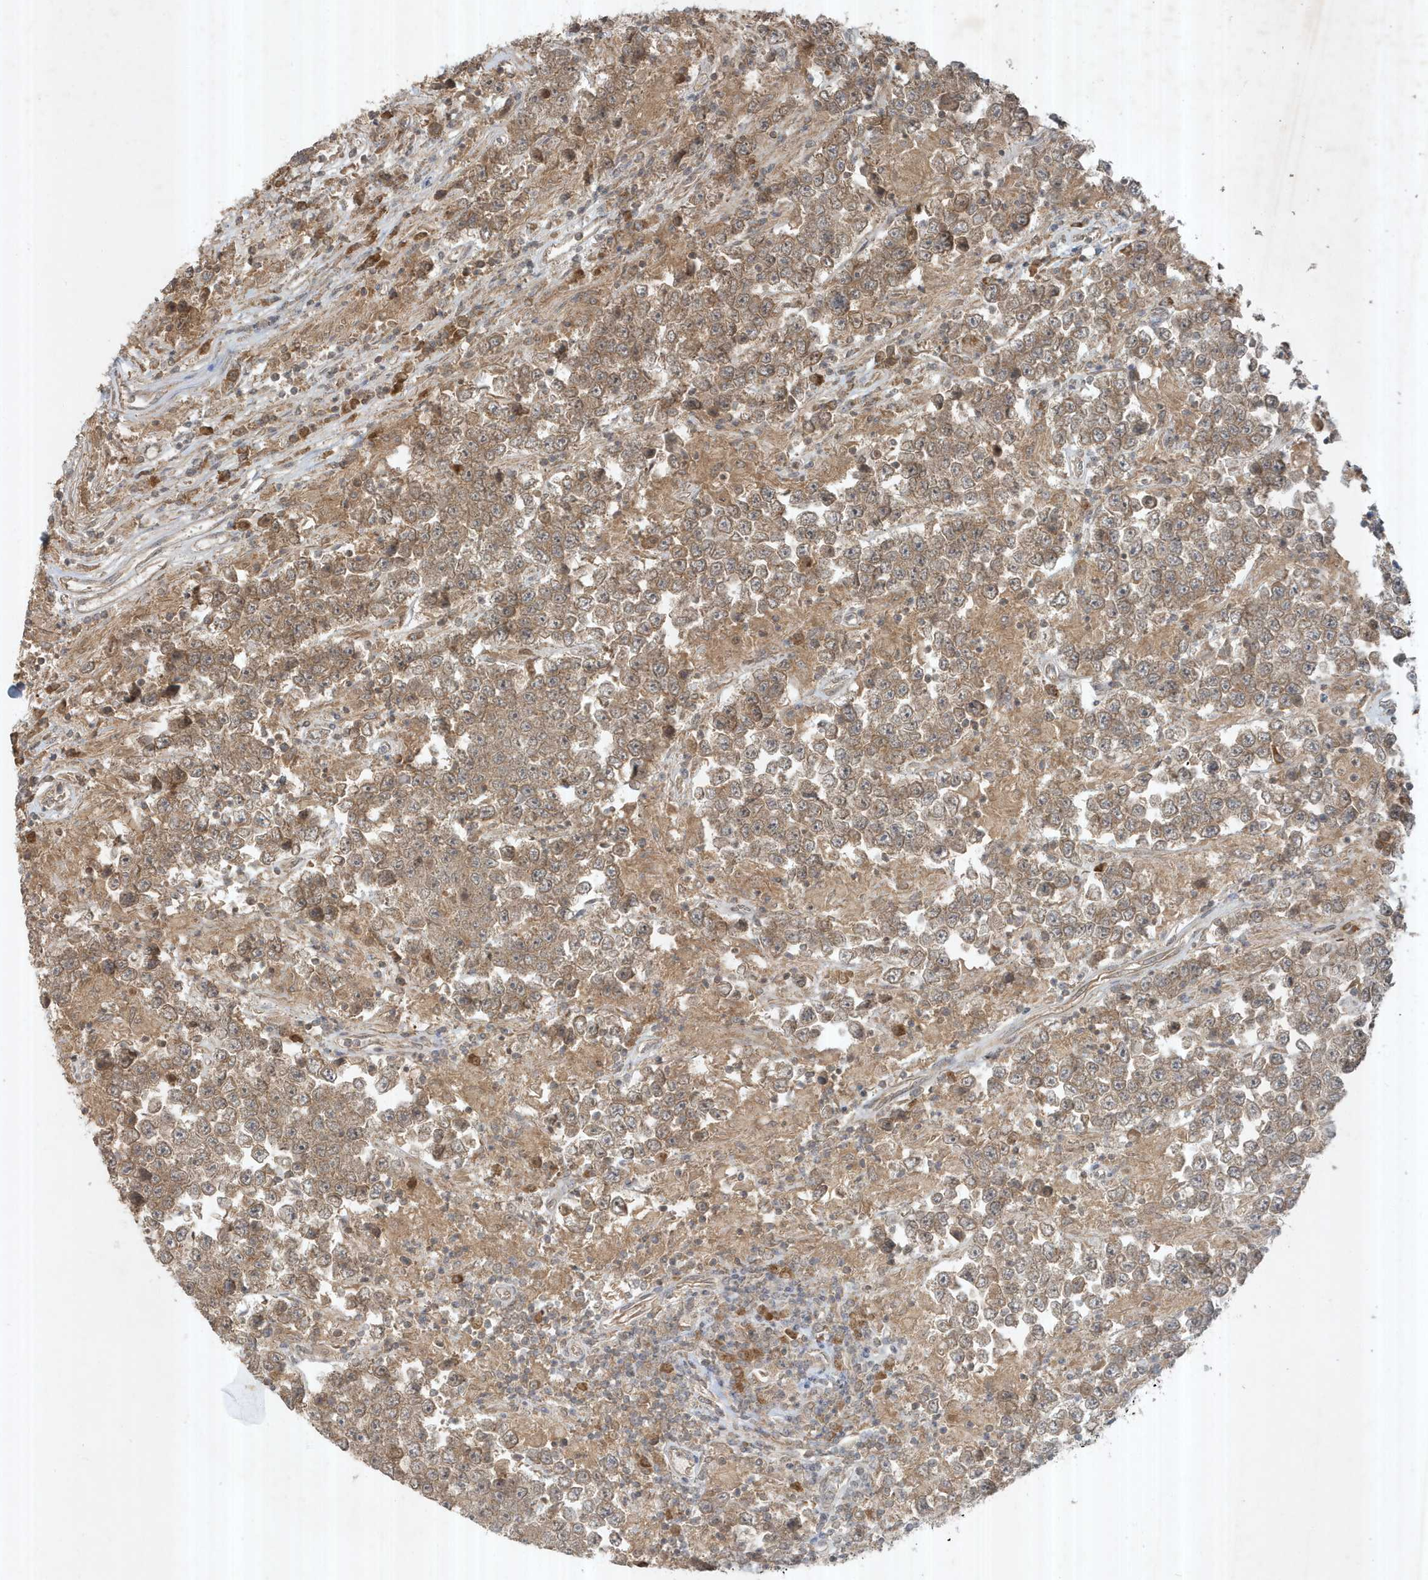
{"staining": {"intensity": "moderate", "quantity": ">75%", "location": "cytoplasmic/membranous"}, "tissue": "testis cancer", "cell_type": "Tumor cells", "image_type": "cancer", "snomed": [{"axis": "morphology", "description": "Normal tissue, NOS"}, {"axis": "morphology", "description": "Urothelial carcinoma, High grade"}, {"axis": "morphology", "description": "Seminoma, NOS"}, {"axis": "morphology", "description": "Carcinoma, Embryonal, NOS"}, {"axis": "topography", "description": "Urinary bladder"}, {"axis": "topography", "description": "Testis"}], "caption": "Immunohistochemistry histopathology image of human testis cancer stained for a protein (brown), which reveals medium levels of moderate cytoplasmic/membranous staining in approximately >75% of tumor cells.", "gene": "ABCB9", "patient": {"sex": "male", "age": 41}}